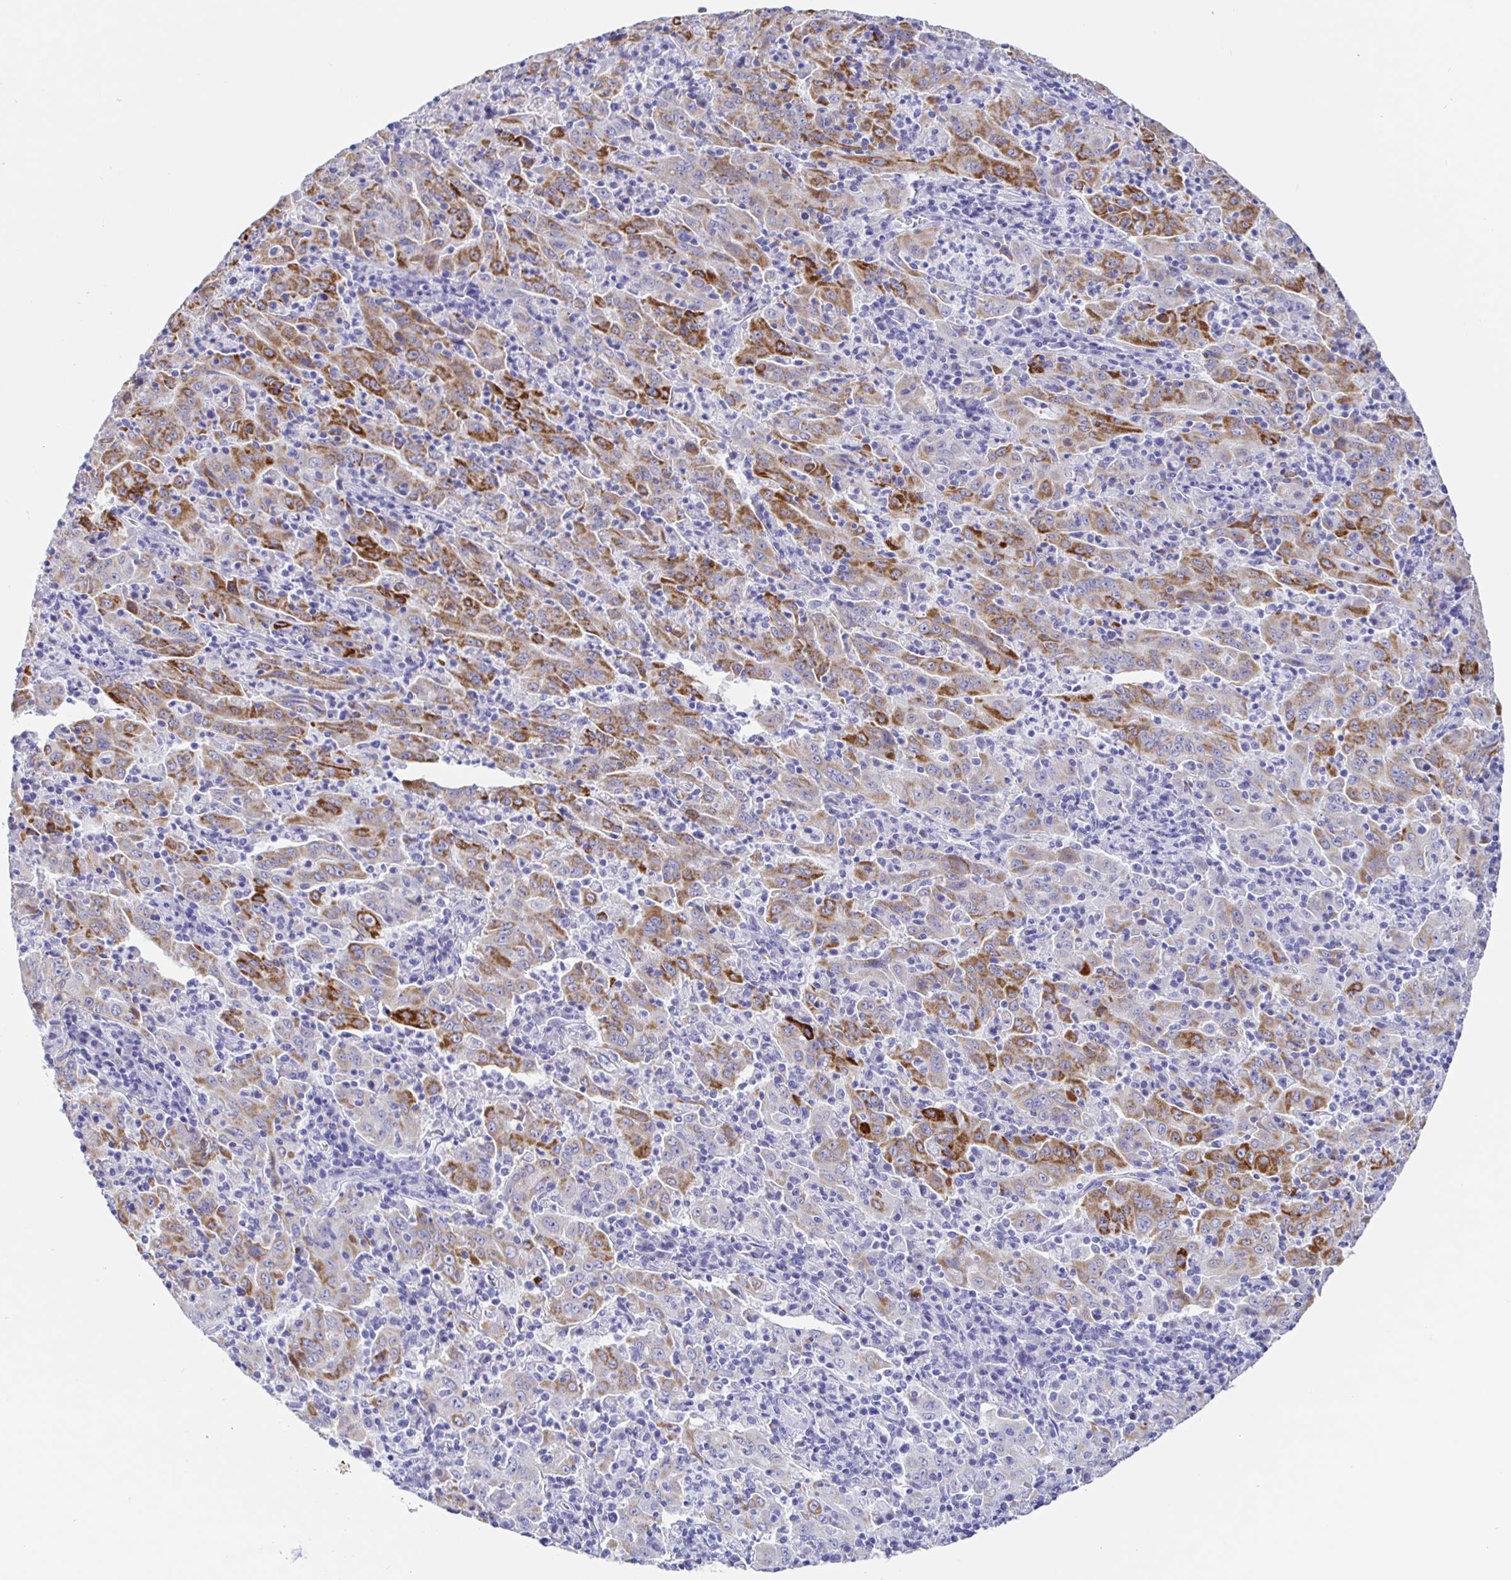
{"staining": {"intensity": "moderate", "quantity": "25%-75%", "location": "cytoplasmic/membranous"}, "tissue": "pancreatic cancer", "cell_type": "Tumor cells", "image_type": "cancer", "snomed": [{"axis": "morphology", "description": "Adenocarcinoma, NOS"}, {"axis": "topography", "description": "Pancreas"}], "caption": "Immunohistochemical staining of human pancreatic cancer (adenocarcinoma) reveals medium levels of moderate cytoplasmic/membranous protein positivity in approximately 25%-75% of tumor cells.", "gene": "MAOA", "patient": {"sex": "male", "age": 63}}